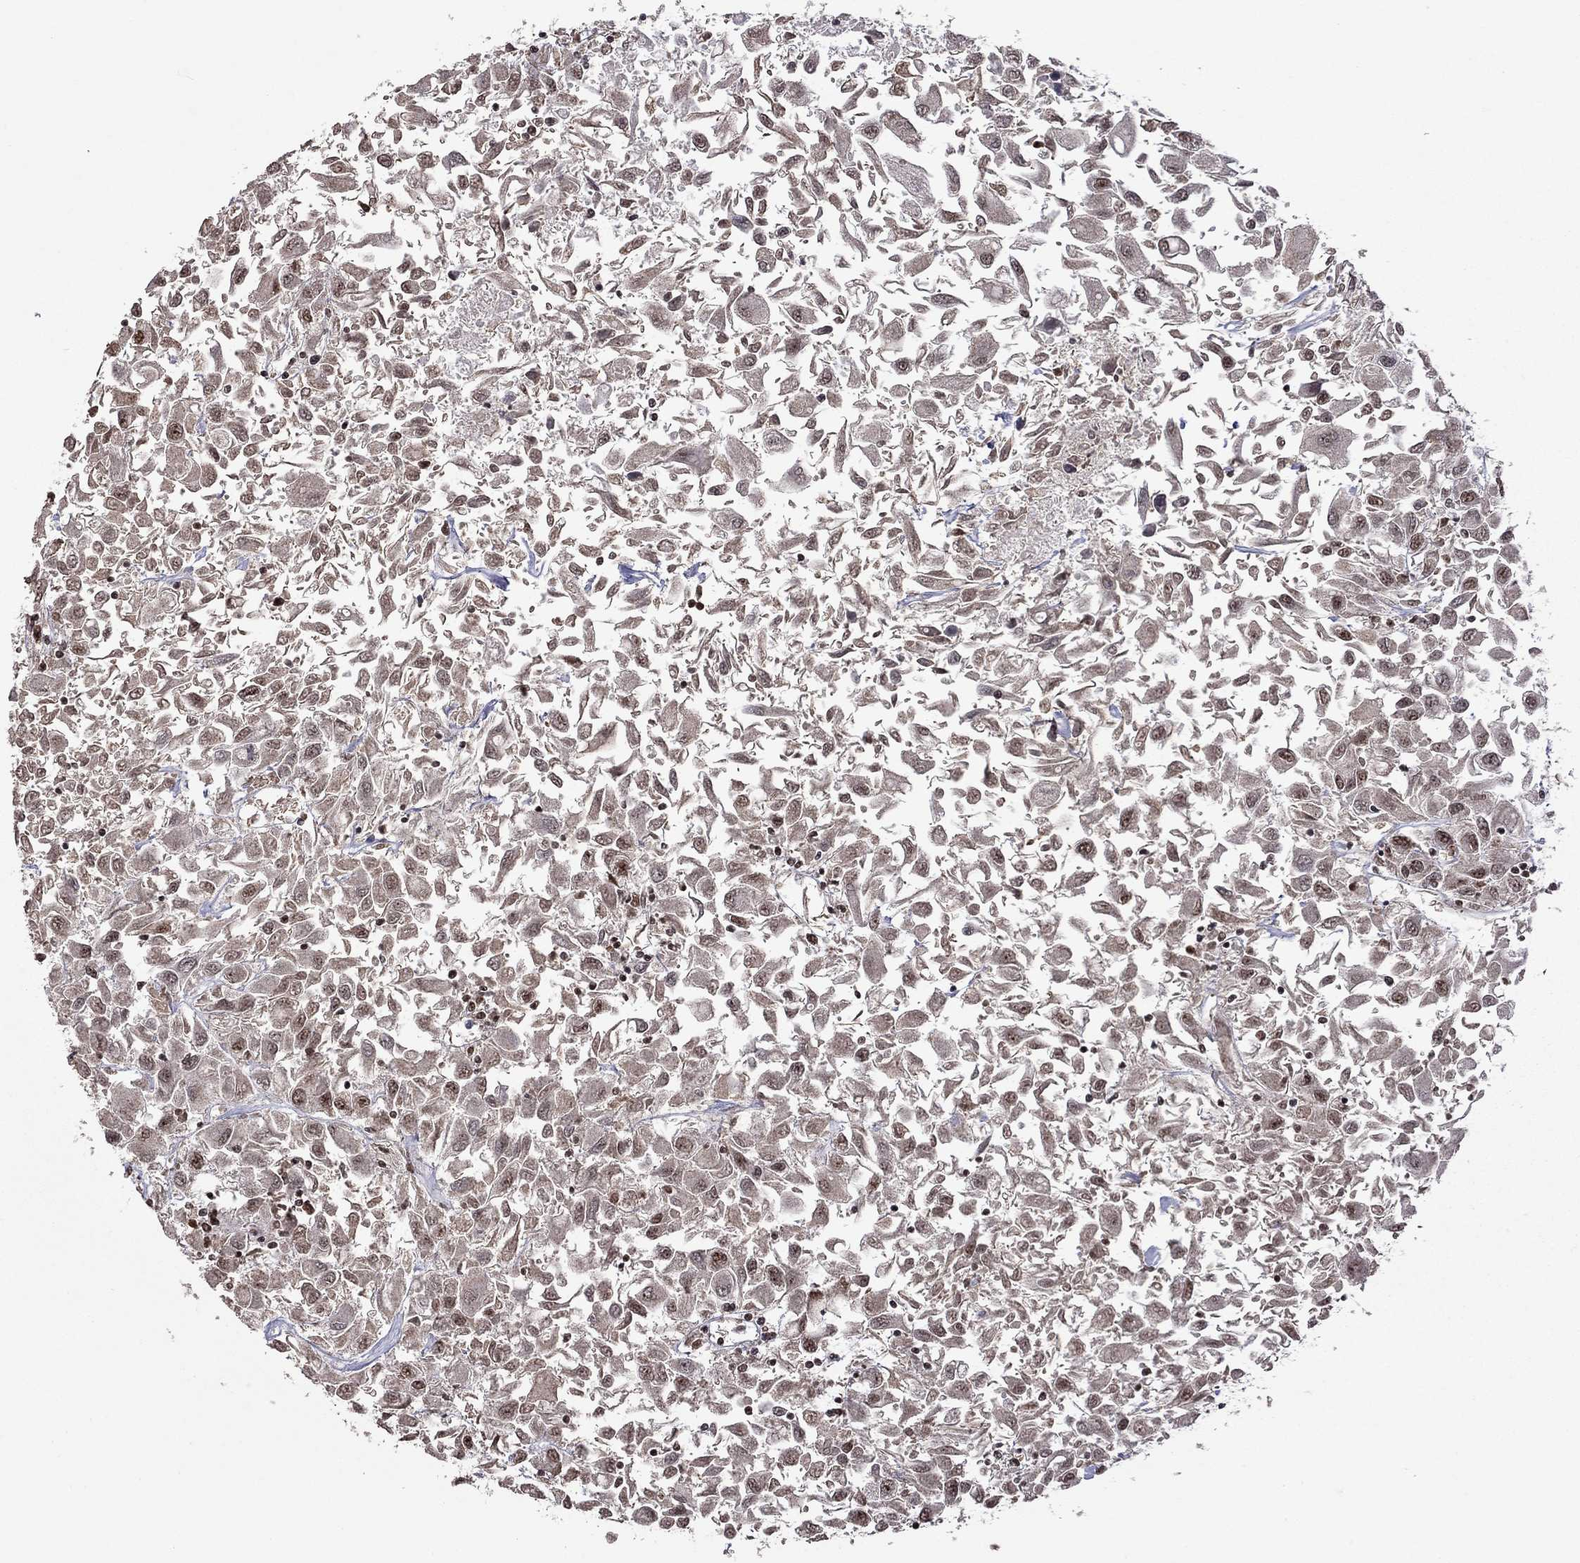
{"staining": {"intensity": "moderate", "quantity": "<25%", "location": "nuclear"}, "tissue": "renal cancer", "cell_type": "Tumor cells", "image_type": "cancer", "snomed": [{"axis": "morphology", "description": "Adenocarcinoma, NOS"}, {"axis": "topography", "description": "Kidney"}], "caption": "There is low levels of moderate nuclear expression in tumor cells of adenocarcinoma (renal), as demonstrated by immunohistochemical staining (brown color).", "gene": "SPOUT1", "patient": {"sex": "female", "age": 76}}